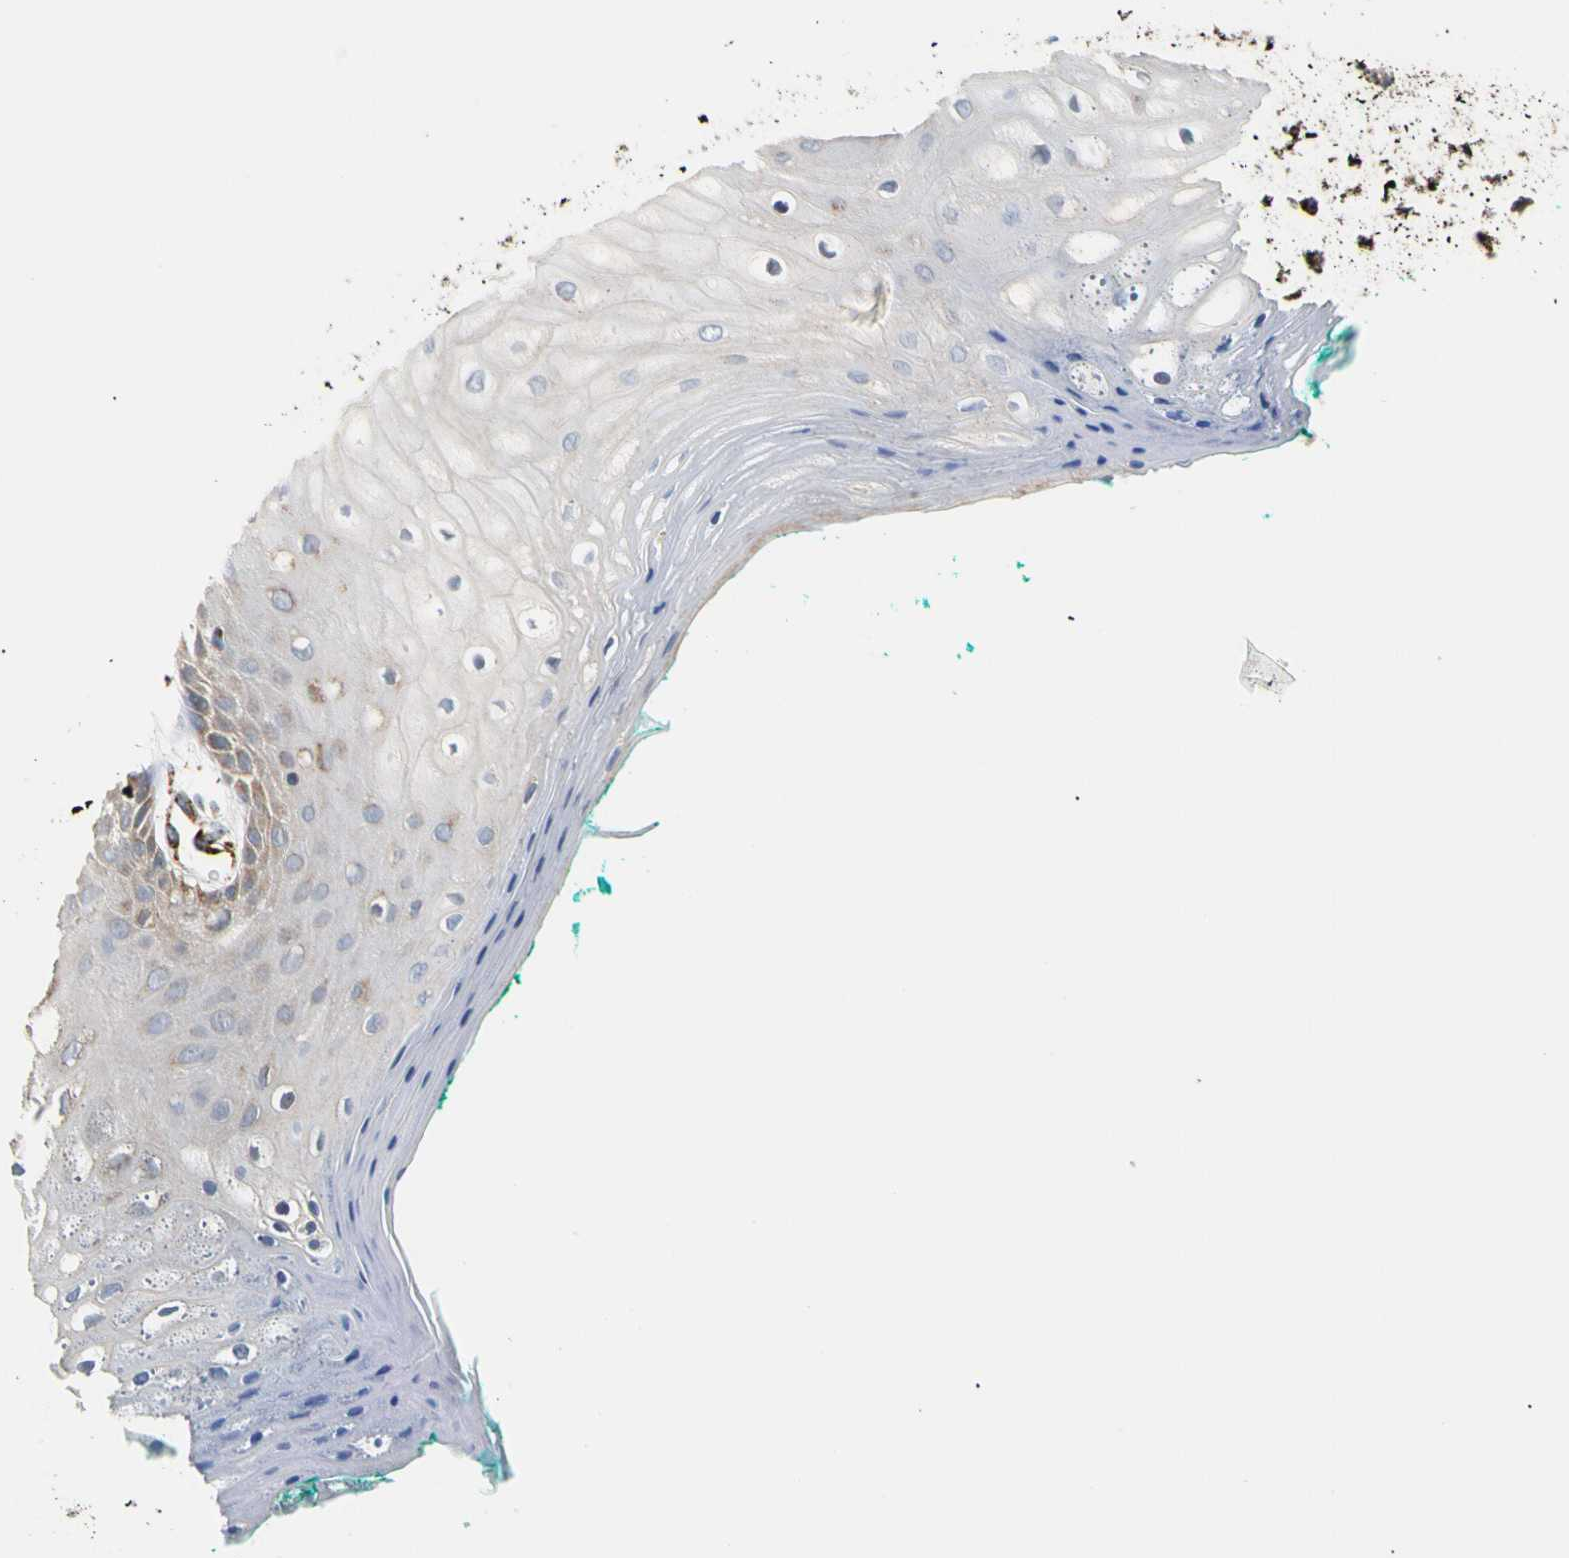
{"staining": {"intensity": "moderate", "quantity": "<25%", "location": "cytoplasmic/membranous"}, "tissue": "oral mucosa", "cell_type": "Squamous epithelial cells", "image_type": "normal", "snomed": [{"axis": "morphology", "description": "Normal tissue, NOS"}, {"axis": "morphology", "description": "Squamous cell carcinoma, NOS"}, {"axis": "topography", "description": "Skeletal muscle"}, {"axis": "topography", "description": "Oral tissue"}, {"axis": "topography", "description": "Head-Neck"}], "caption": "Oral mucosa stained with IHC exhibits moderate cytoplasmic/membranous staining in about <25% of squamous epithelial cells.", "gene": "ACAT1", "patient": {"sex": "female", "age": 84}}